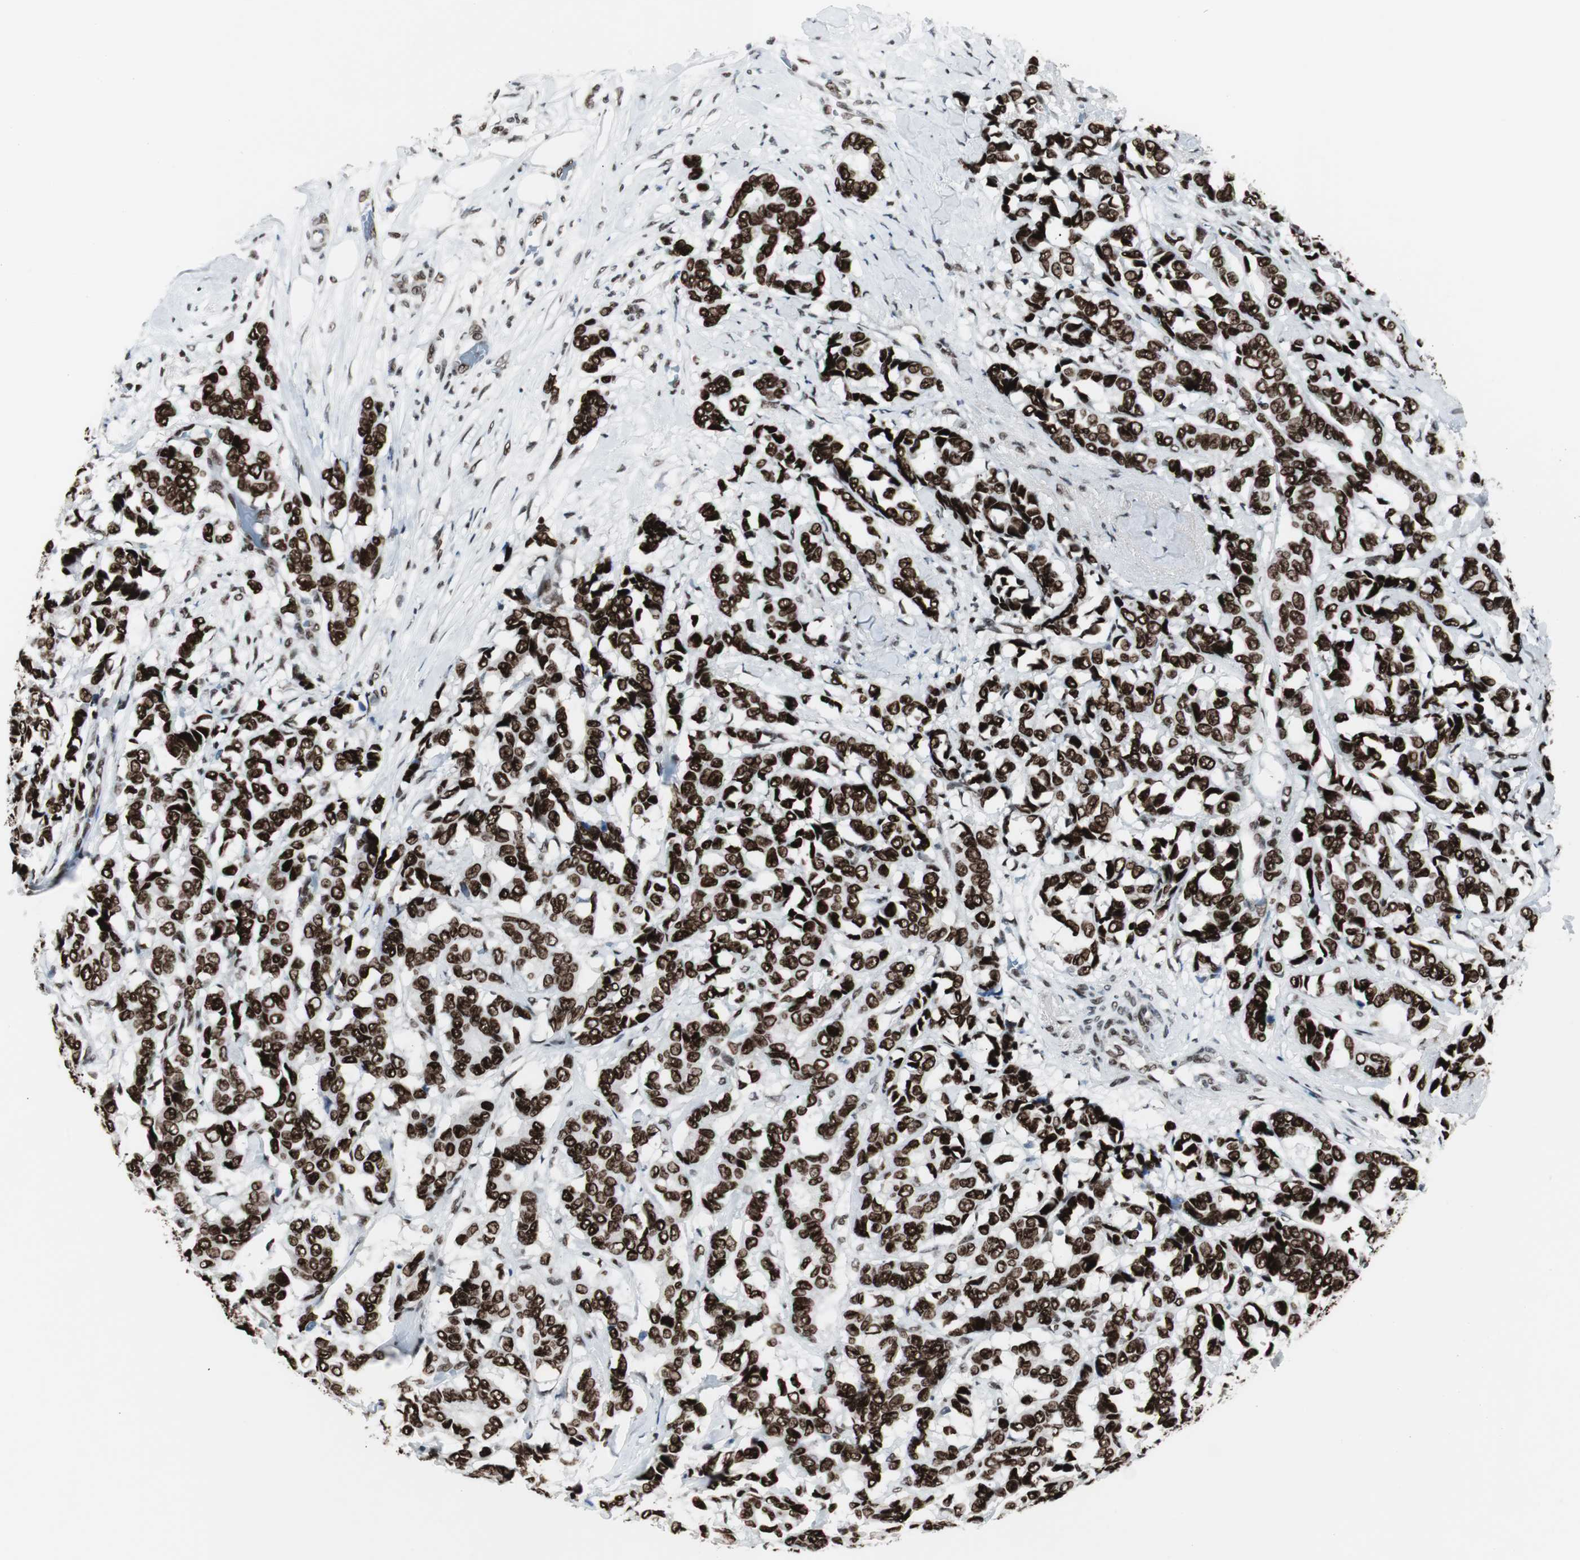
{"staining": {"intensity": "strong", "quantity": ">75%", "location": "nuclear"}, "tissue": "breast cancer", "cell_type": "Tumor cells", "image_type": "cancer", "snomed": [{"axis": "morphology", "description": "Duct carcinoma"}, {"axis": "topography", "description": "Breast"}], "caption": "This histopathology image reveals IHC staining of breast cancer, with high strong nuclear positivity in about >75% of tumor cells.", "gene": "XRCC1", "patient": {"sex": "female", "age": 87}}